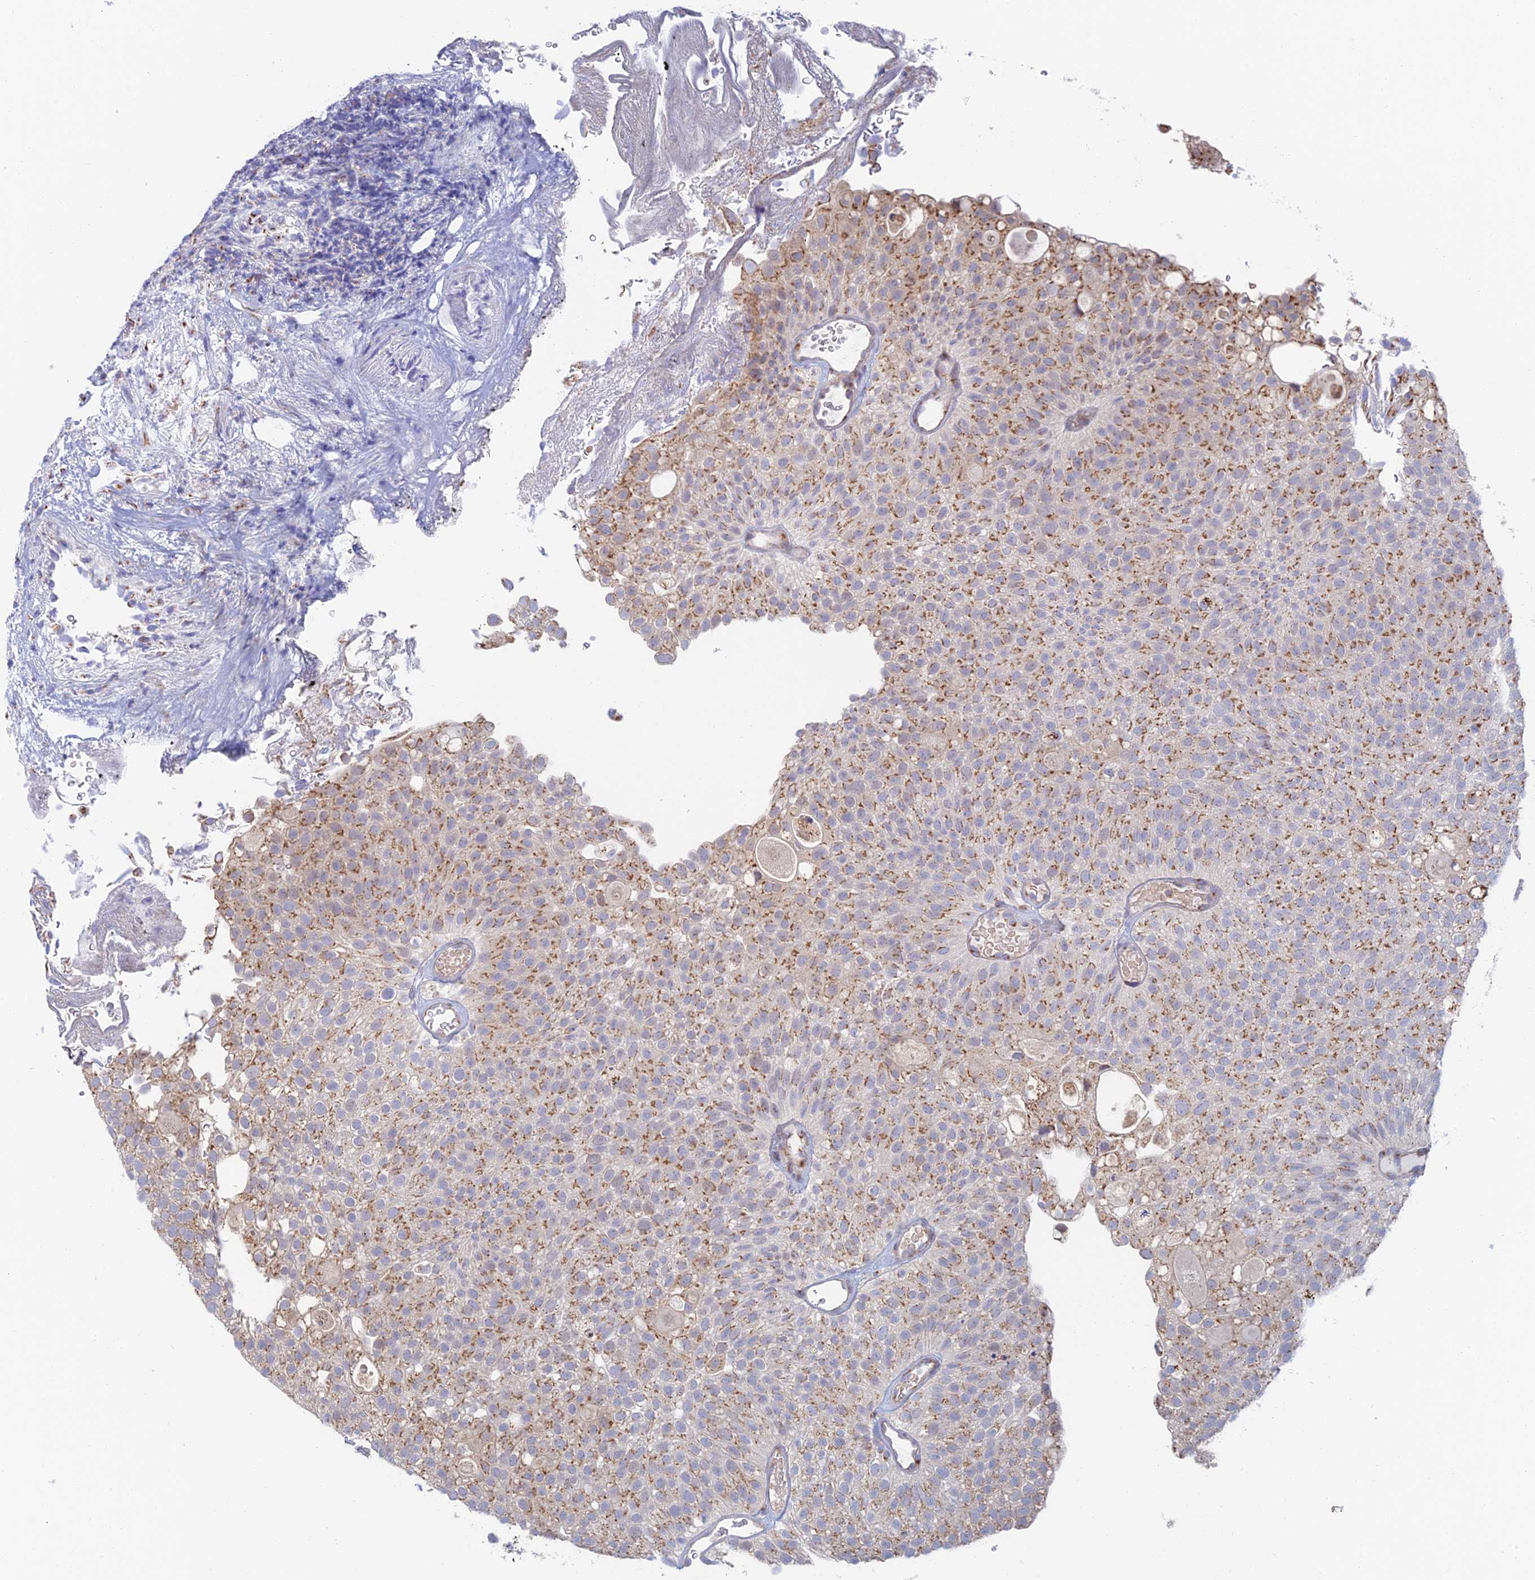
{"staining": {"intensity": "moderate", "quantity": ">75%", "location": "cytoplasmic/membranous"}, "tissue": "urothelial cancer", "cell_type": "Tumor cells", "image_type": "cancer", "snomed": [{"axis": "morphology", "description": "Urothelial carcinoma, Low grade"}, {"axis": "topography", "description": "Urinary bladder"}], "caption": "Moderate cytoplasmic/membranous staining for a protein is seen in approximately >75% of tumor cells of low-grade urothelial carcinoma using immunohistochemistry (IHC).", "gene": "HS2ST1", "patient": {"sex": "male", "age": 78}}